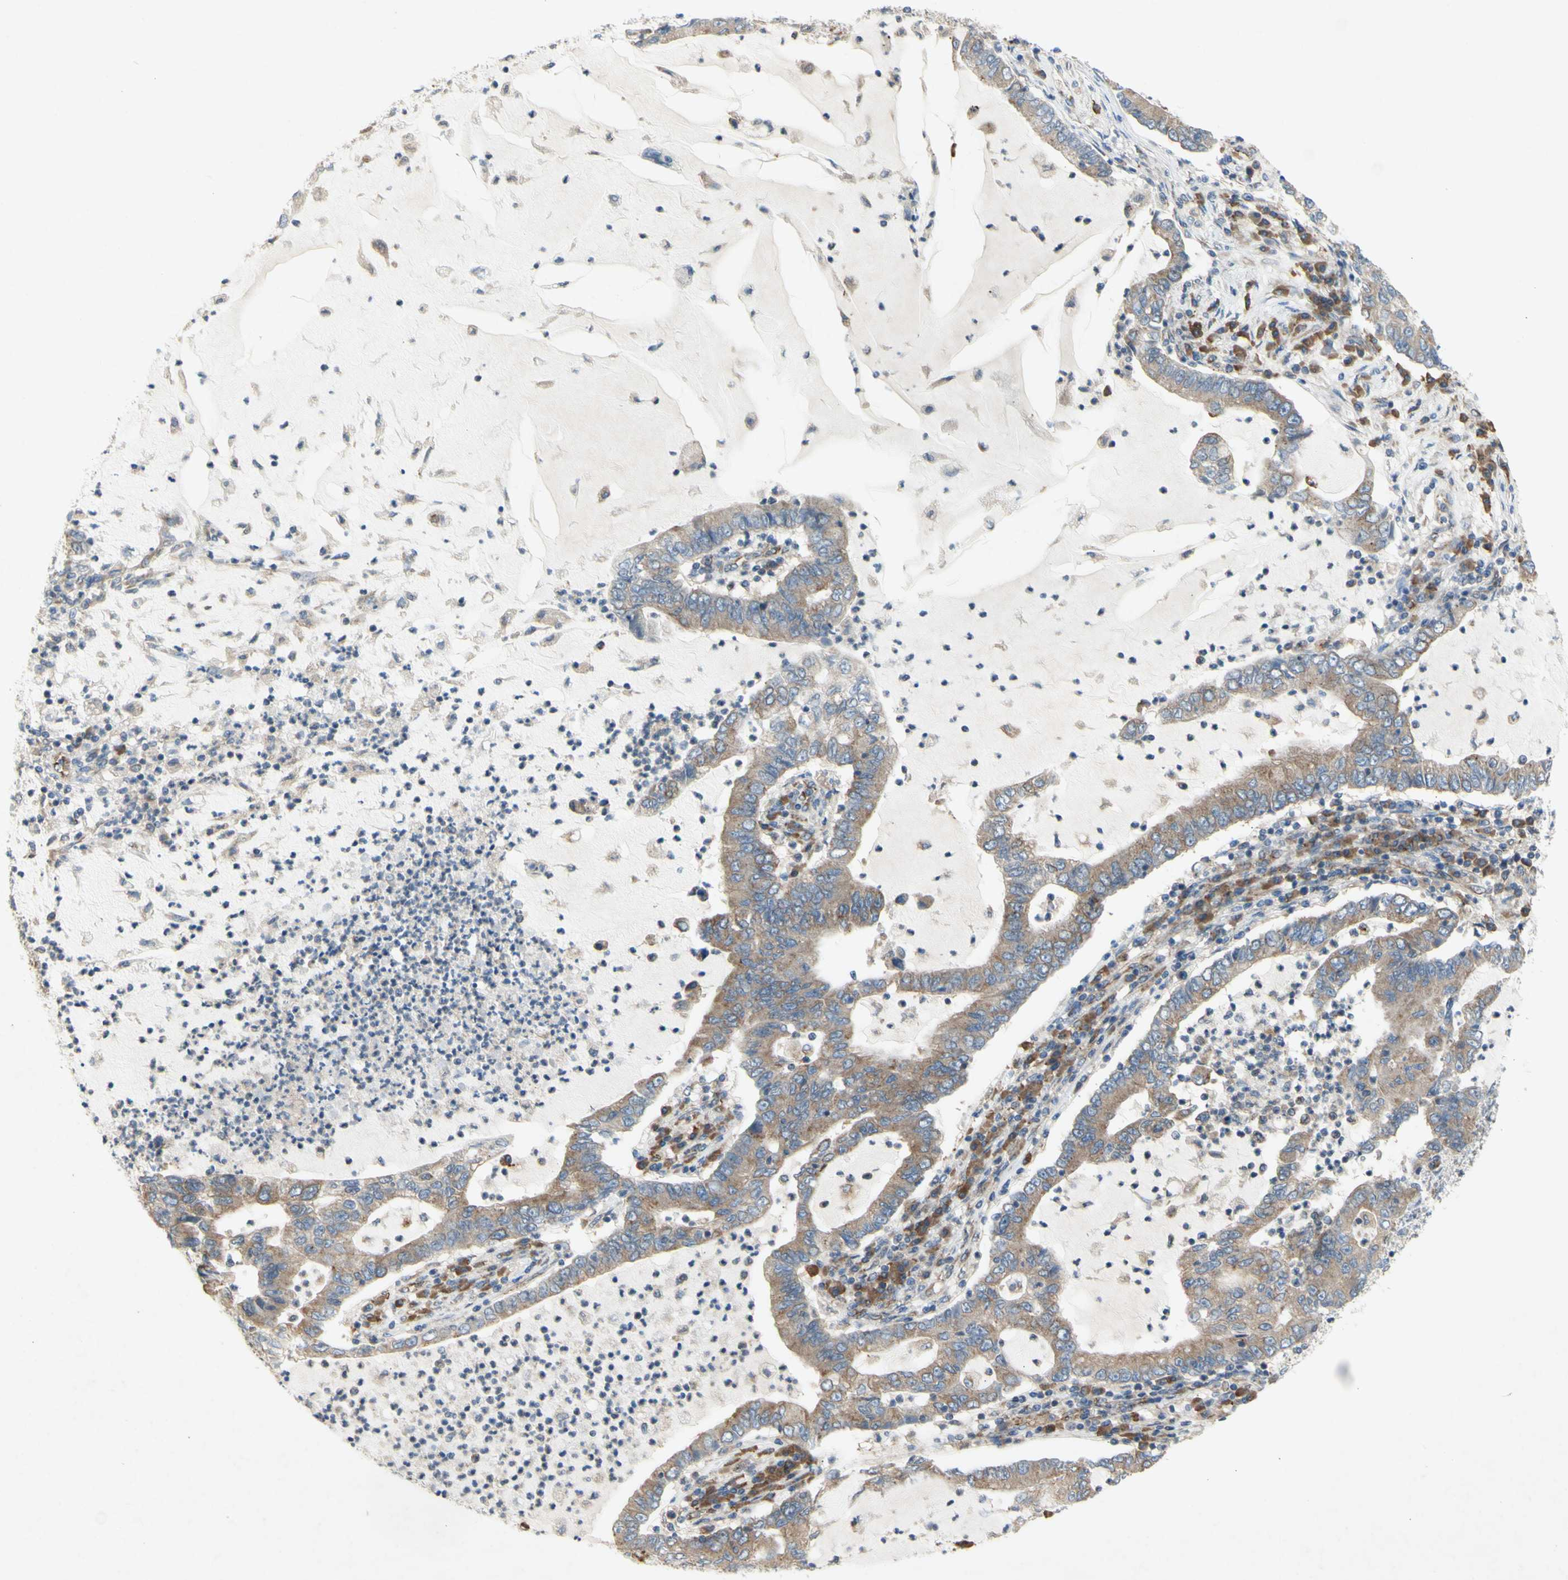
{"staining": {"intensity": "moderate", "quantity": ">75%", "location": "cytoplasmic/membranous"}, "tissue": "lung cancer", "cell_type": "Tumor cells", "image_type": "cancer", "snomed": [{"axis": "morphology", "description": "Adenocarcinoma, NOS"}, {"axis": "topography", "description": "Lung"}], "caption": "IHC photomicrograph of neoplastic tissue: lung cancer (adenocarcinoma) stained using immunohistochemistry (IHC) reveals medium levels of moderate protein expression localized specifically in the cytoplasmic/membranous of tumor cells, appearing as a cytoplasmic/membranous brown color.", "gene": "KLC1", "patient": {"sex": "female", "age": 51}}